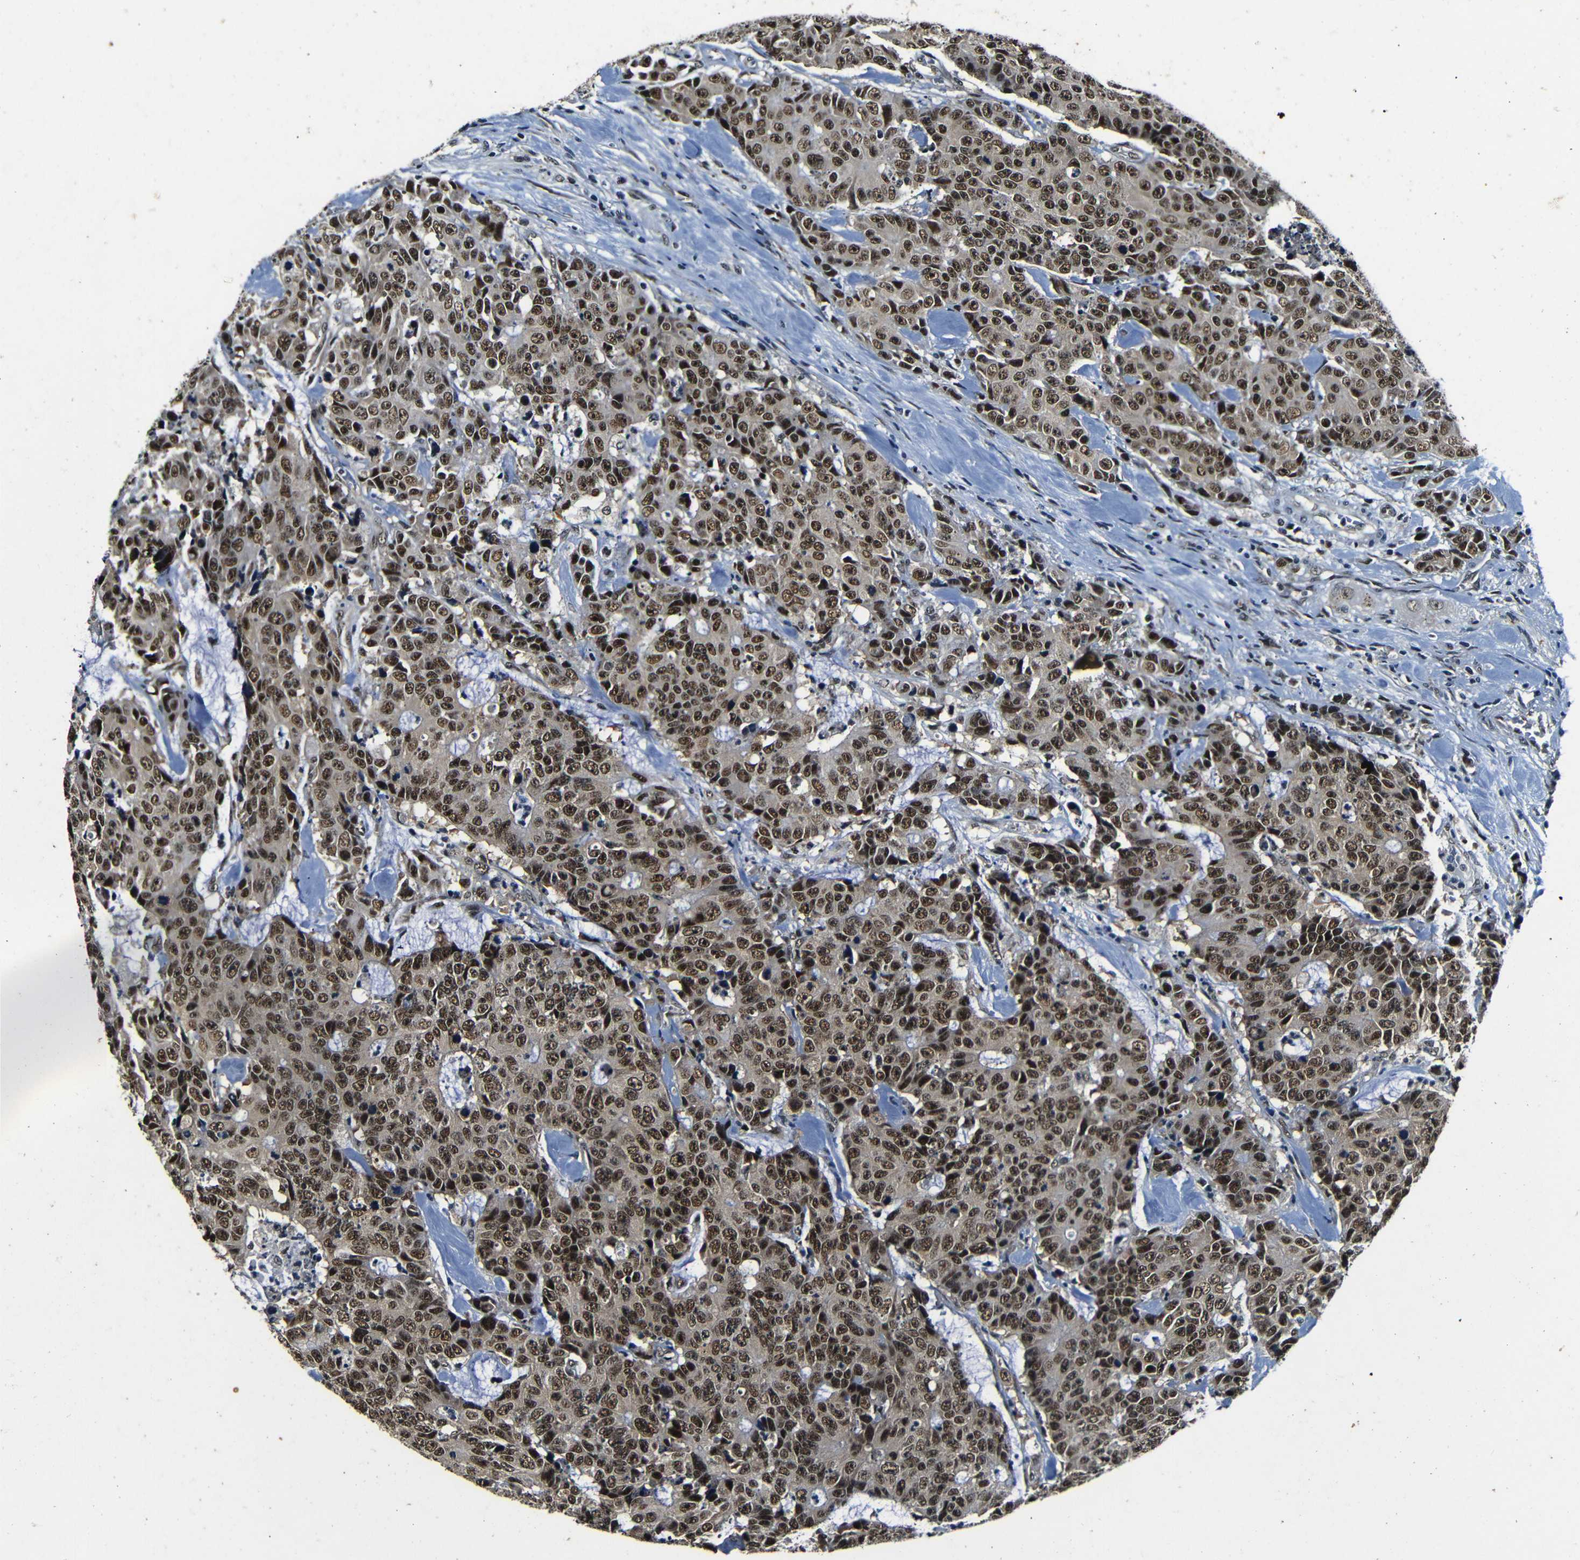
{"staining": {"intensity": "moderate", "quantity": ">75%", "location": "cytoplasmic/membranous,nuclear"}, "tissue": "colorectal cancer", "cell_type": "Tumor cells", "image_type": "cancer", "snomed": [{"axis": "morphology", "description": "Adenocarcinoma, NOS"}, {"axis": "topography", "description": "Colon"}], "caption": "Colorectal cancer tissue reveals moderate cytoplasmic/membranous and nuclear positivity in approximately >75% of tumor cells", "gene": "FOXD4", "patient": {"sex": "female", "age": 86}}